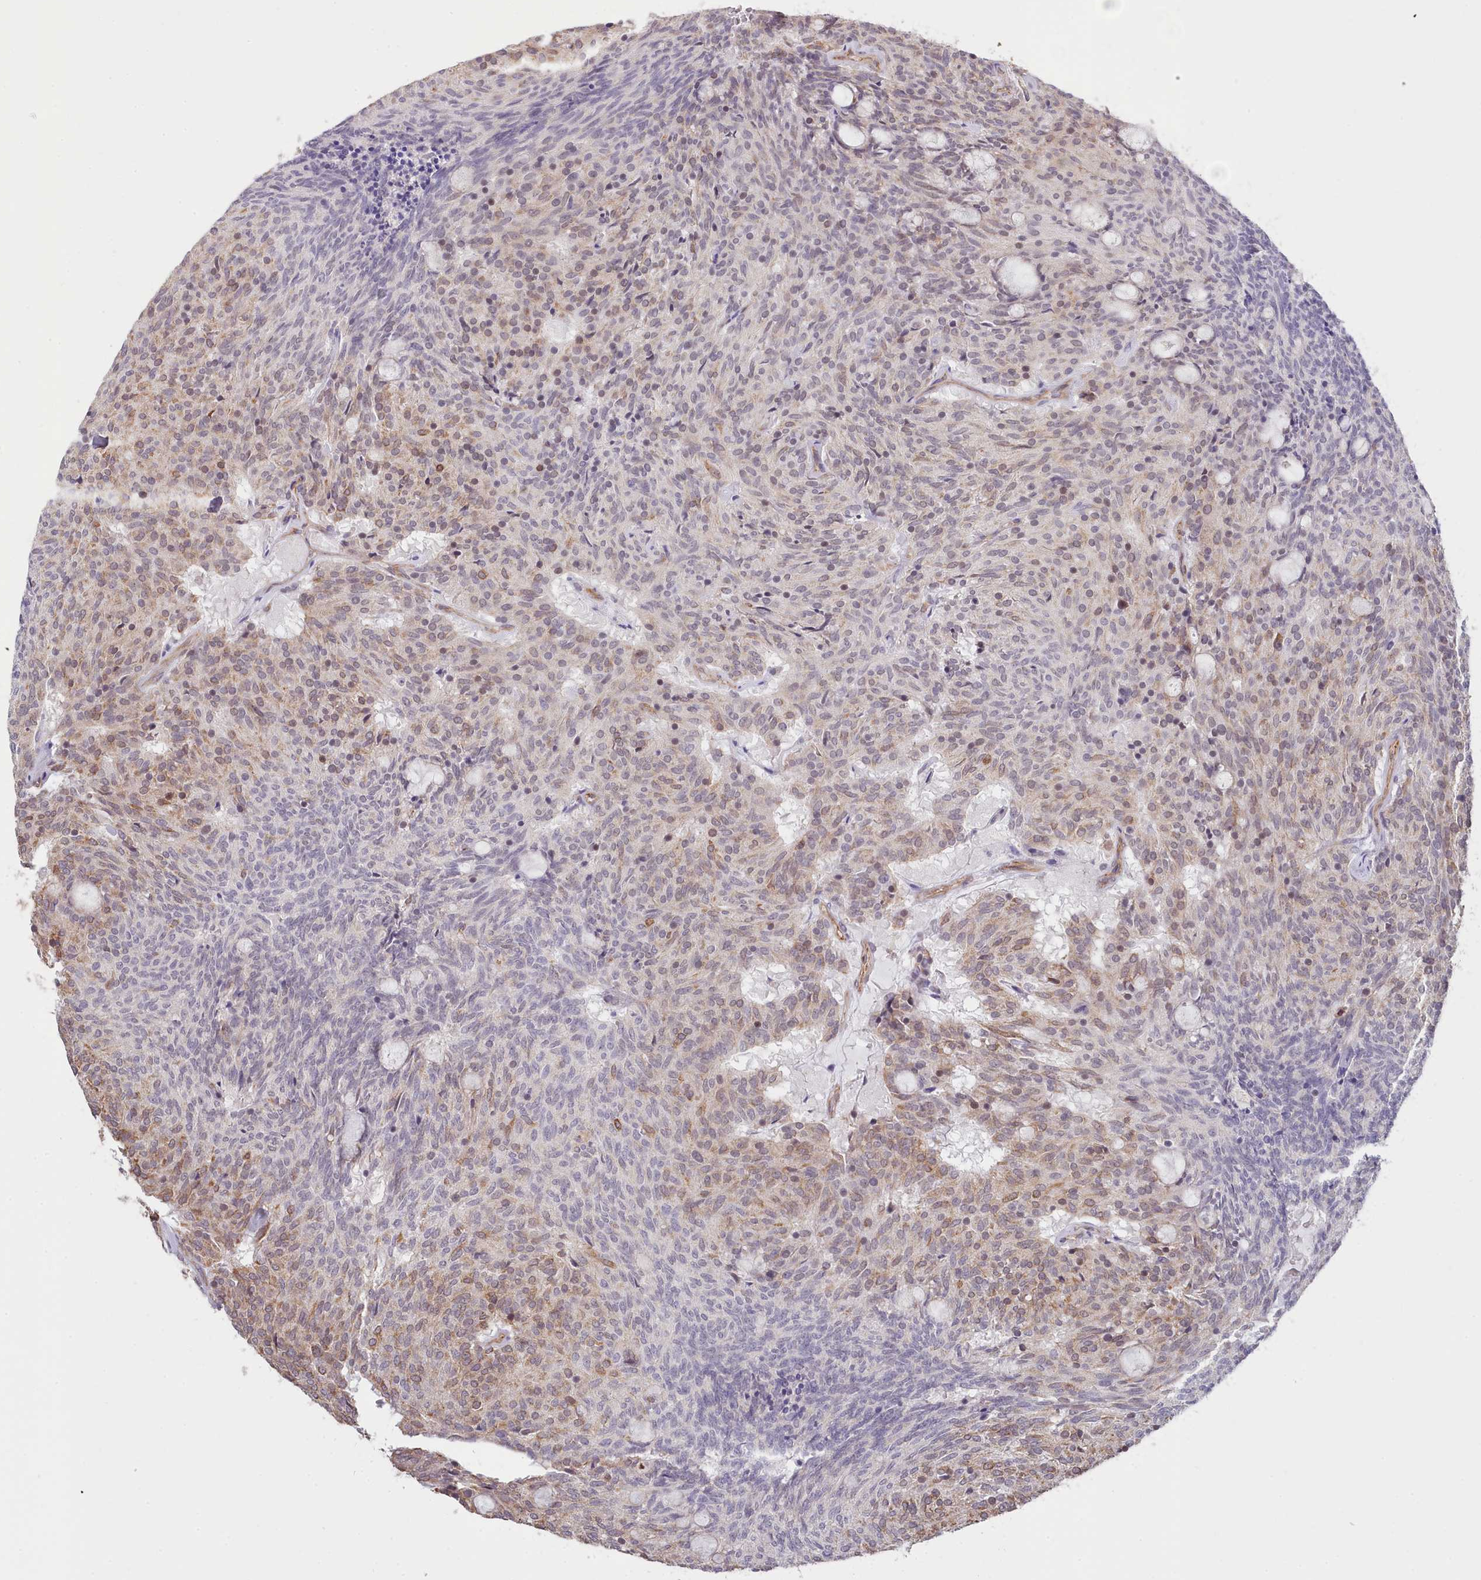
{"staining": {"intensity": "moderate", "quantity": "25%-75%", "location": "cytoplasmic/membranous"}, "tissue": "carcinoid", "cell_type": "Tumor cells", "image_type": "cancer", "snomed": [{"axis": "morphology", "description": "Carcinoid, malignant, NOS"}, {"axis": "topography", "description": "Pancreas"}], "caption": "DAB (3,3'-diaminobenzidine) immunohistochemical staining of human carcinoid exhibits moderate cytoplasmic/membranous protein positivity in approximately 25%-75% of tumor cells. The protein is stained brown, and the nuclei are stained in blue (DAB (3,3'-diaminobenzidine) IHC with brightfield microscopy, high magnification).", "gene": "ZC3H13", "patient": {"sex": "female", "age": 54}}